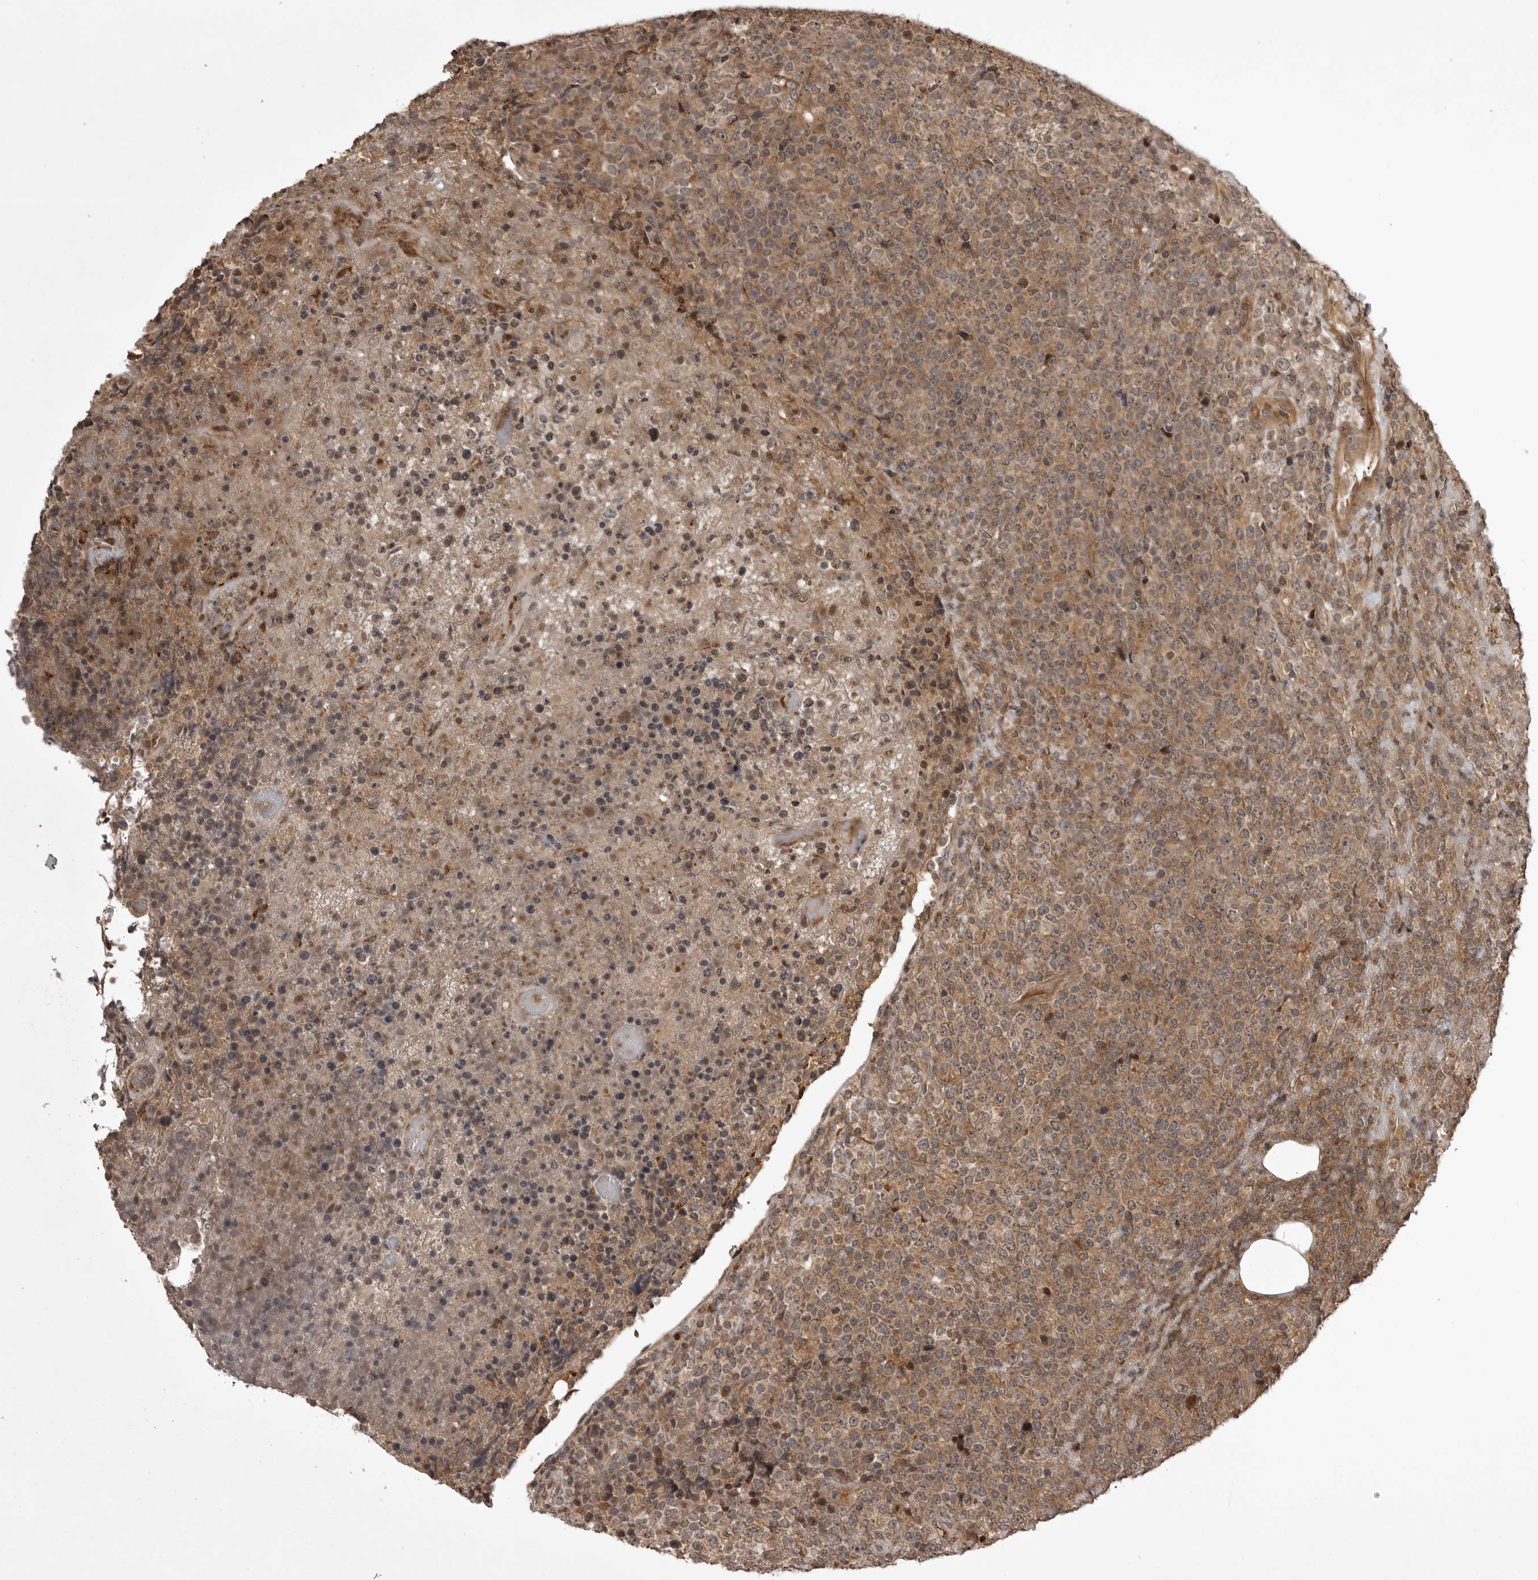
{"staining": {"intensity": "weak", "quantity": ">75%", "location": "cytoplasmic/membranous"}, "tissue": "lymphoma", "cell_type": "Tumor cells", "image_type": "cancer", "snomed": [{"axis": "morphology", "description": "Malignant lymphoma, non-Hodgkin's type, High grade"}, {"axis": "topography", "description": "Lymph node"}], "caption": "This histopathology image exhibits malignant lymphoma, non-Hodgkin's type (high-grade) stained with immunohistochemistry to label a protein in brown. The cytoplasmic/membranous of tumor cells show weak positivity for the protein. Nuclei are counter-stained blue.", "gene": "AKAP7", "patient": {"sex": "male", "age": 13}}